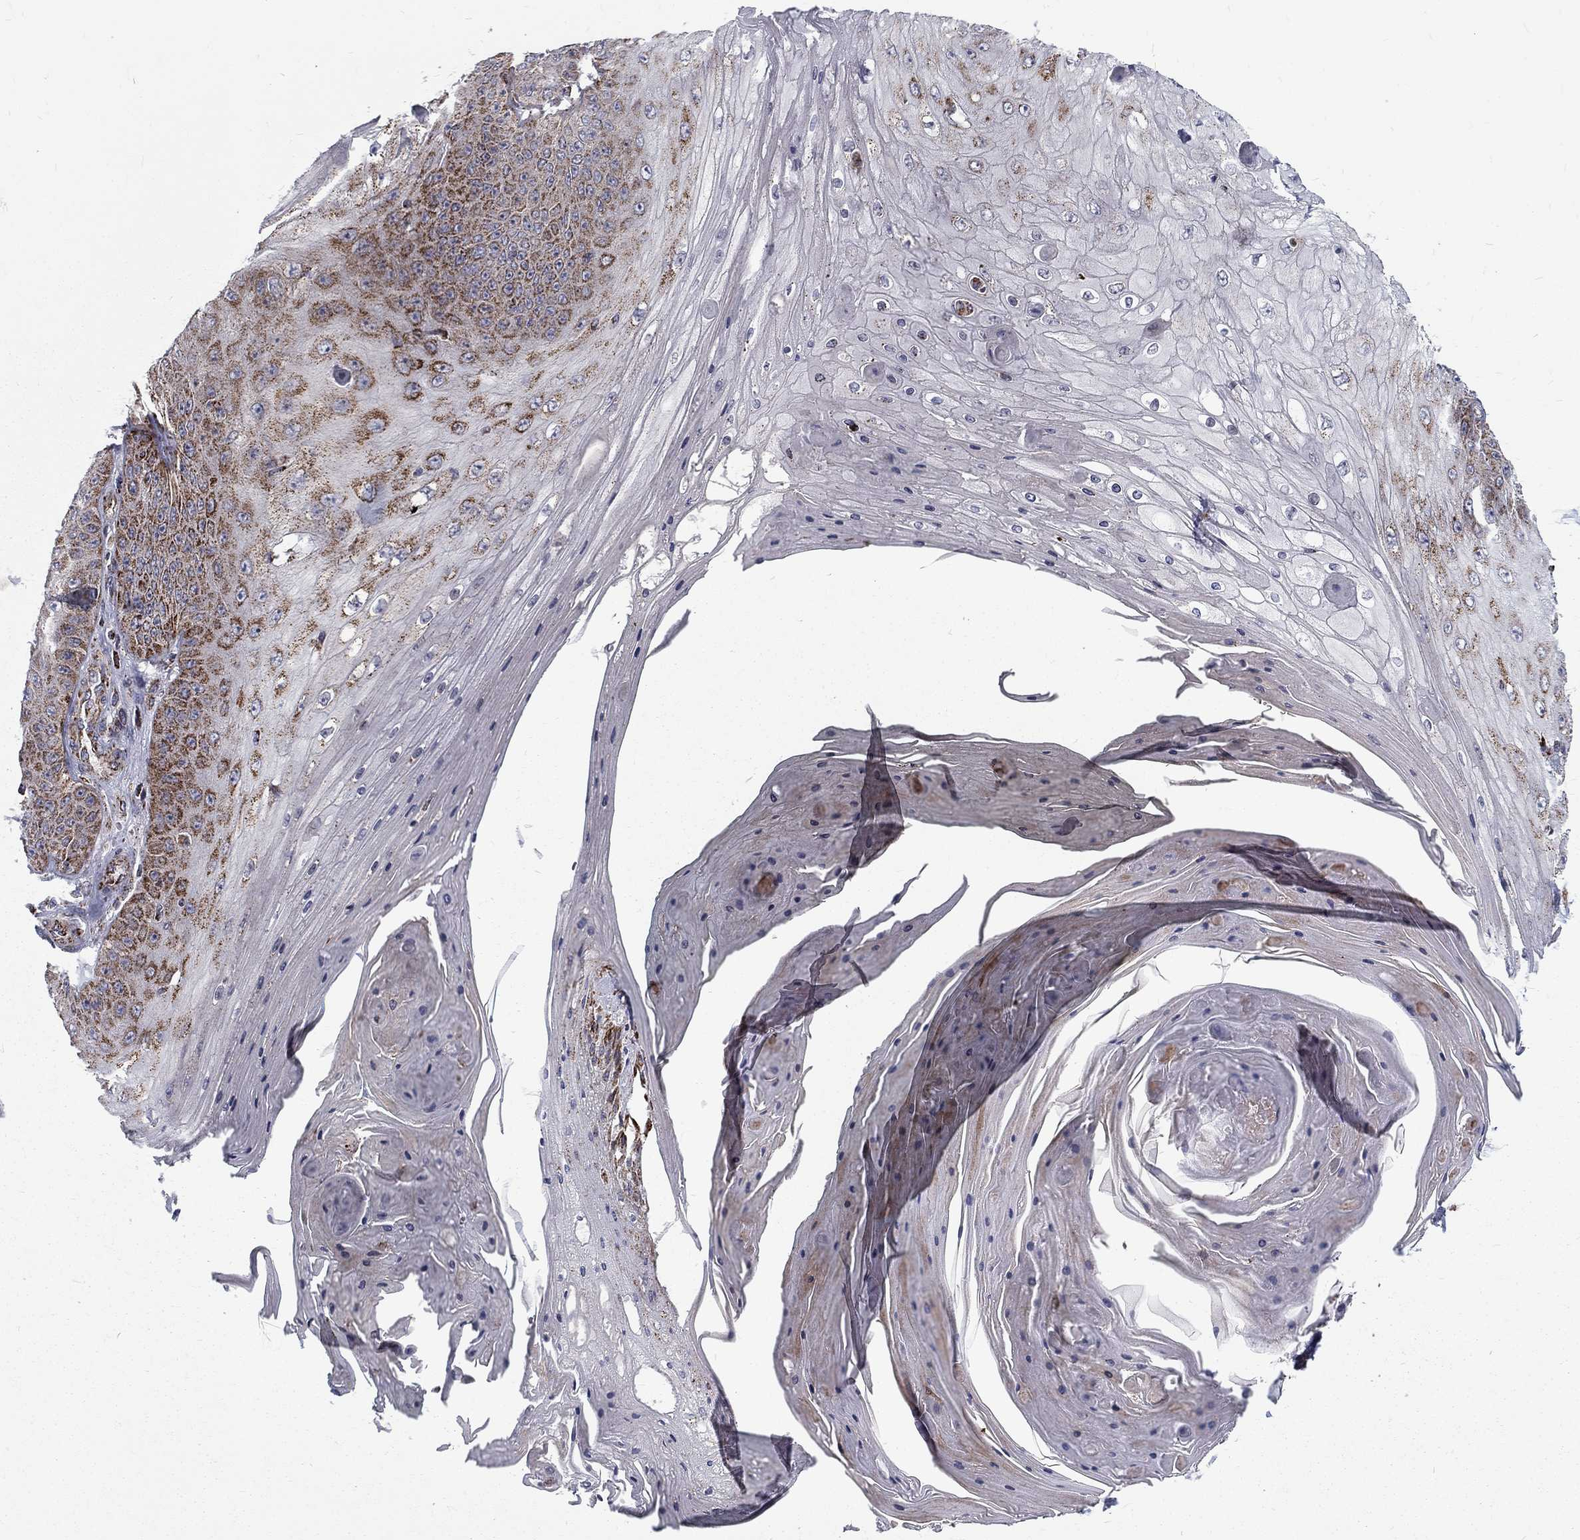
{"staining": {"intensity": "strong", "quantity": "25%-75%", "location": "cytoplasmic/membranous"}, "tissue": "skin cancer", "cell_type": "Tumor cells", "image_type": "cancer", "snomed": [{"axis": "morphology", "description": "Squamous cell carcinoma, NOS"}, {"axis": "topography", "description": "Skin"}], "caption": "The image shows a brown stain indicating the presence of a protein in the cytoplasmic/membranous of tumor cells in skin squamous cell carcinoma.", "gene": "ALDH1B1", "patient": {"sex": "male", "age": 70}}